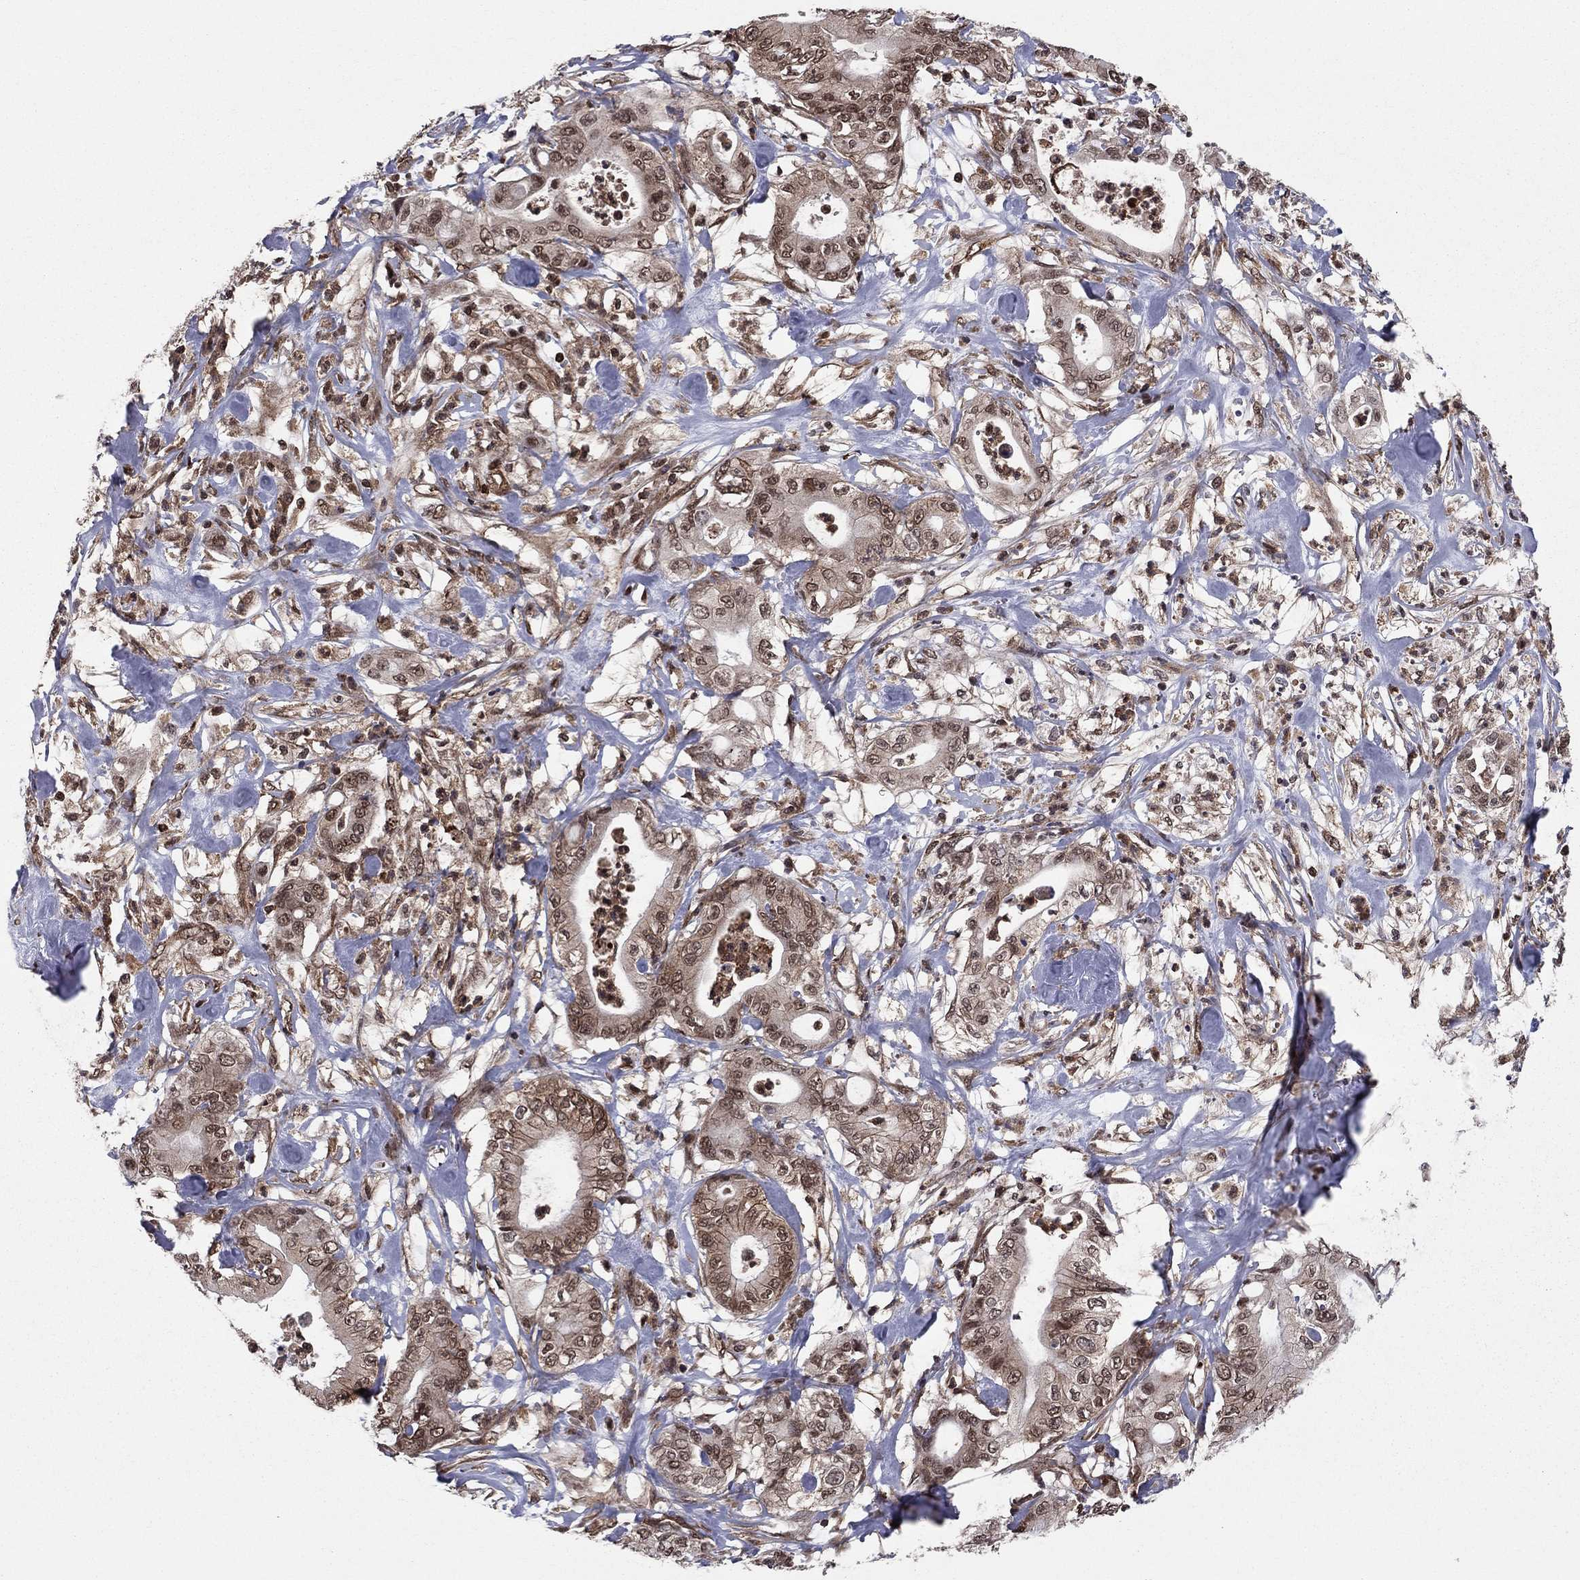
{"staining": {"intensity": "moderate", "quantity": "25%-75%", "location": "cytoplasmic/membranous,nuclear"}, "tissue": "pancreatic cancer", "cell_type": "Tumor cells", "image_type": "cancer", "snomed": [{"axis": "morphology", "description": "Adenocarcinoma, NOS"}, {"axis": "topography", "description": "Pancreas"}], "caption": "Immunohistochemistry (IHC) micrograph of neoplastic tissue: human pancreatic cancer stained using IHC demonstrates medium levels of moderate protein expression localized specifically in the cytoplasmic/membranous and nuclear of tumor cells, appearing as a cytoplasmic/membranous and nuclear brown color.", "gene": "SSX2IP", "patient": {"sex": "male", "age": 71}}